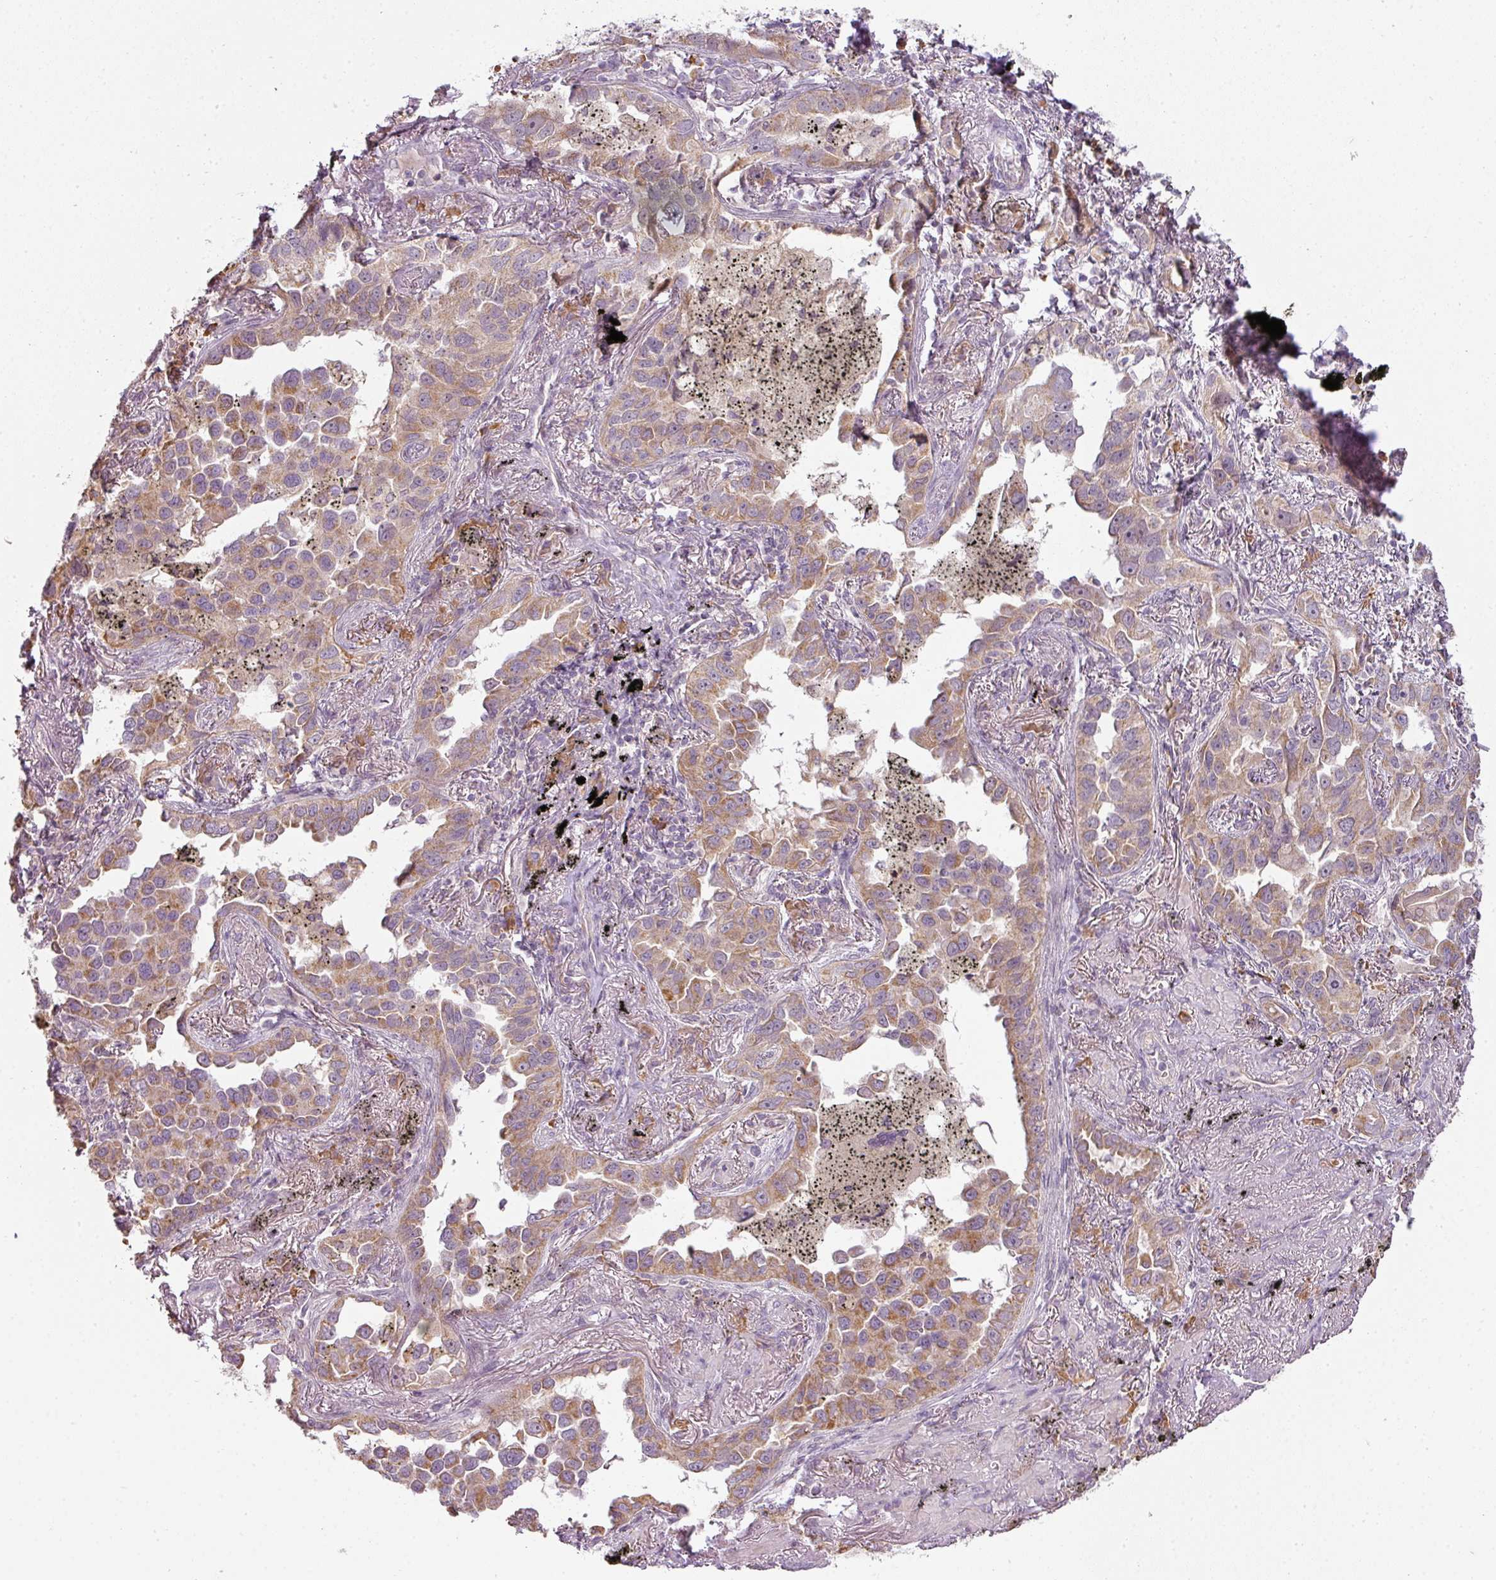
{"staining": {"intensity": "moderate", "quantity": ">75%", "location": "cytoplasmic/membranous"}, "tissue": "lung cancer", "cell_type": "Tumor cells", "image_type": "cancer", "snomed": [{"axis": "morphology", "description": "Adenocarcinoma, NOS"}, {"axis": "topography", "description": "Lung"}], "caption": "Human adenocarcinoma (lung) stained with a protein marker reveals moderate staining in tumor cells.", "gene": "LY75", "patient": {"sex": "male", "age": 67}}